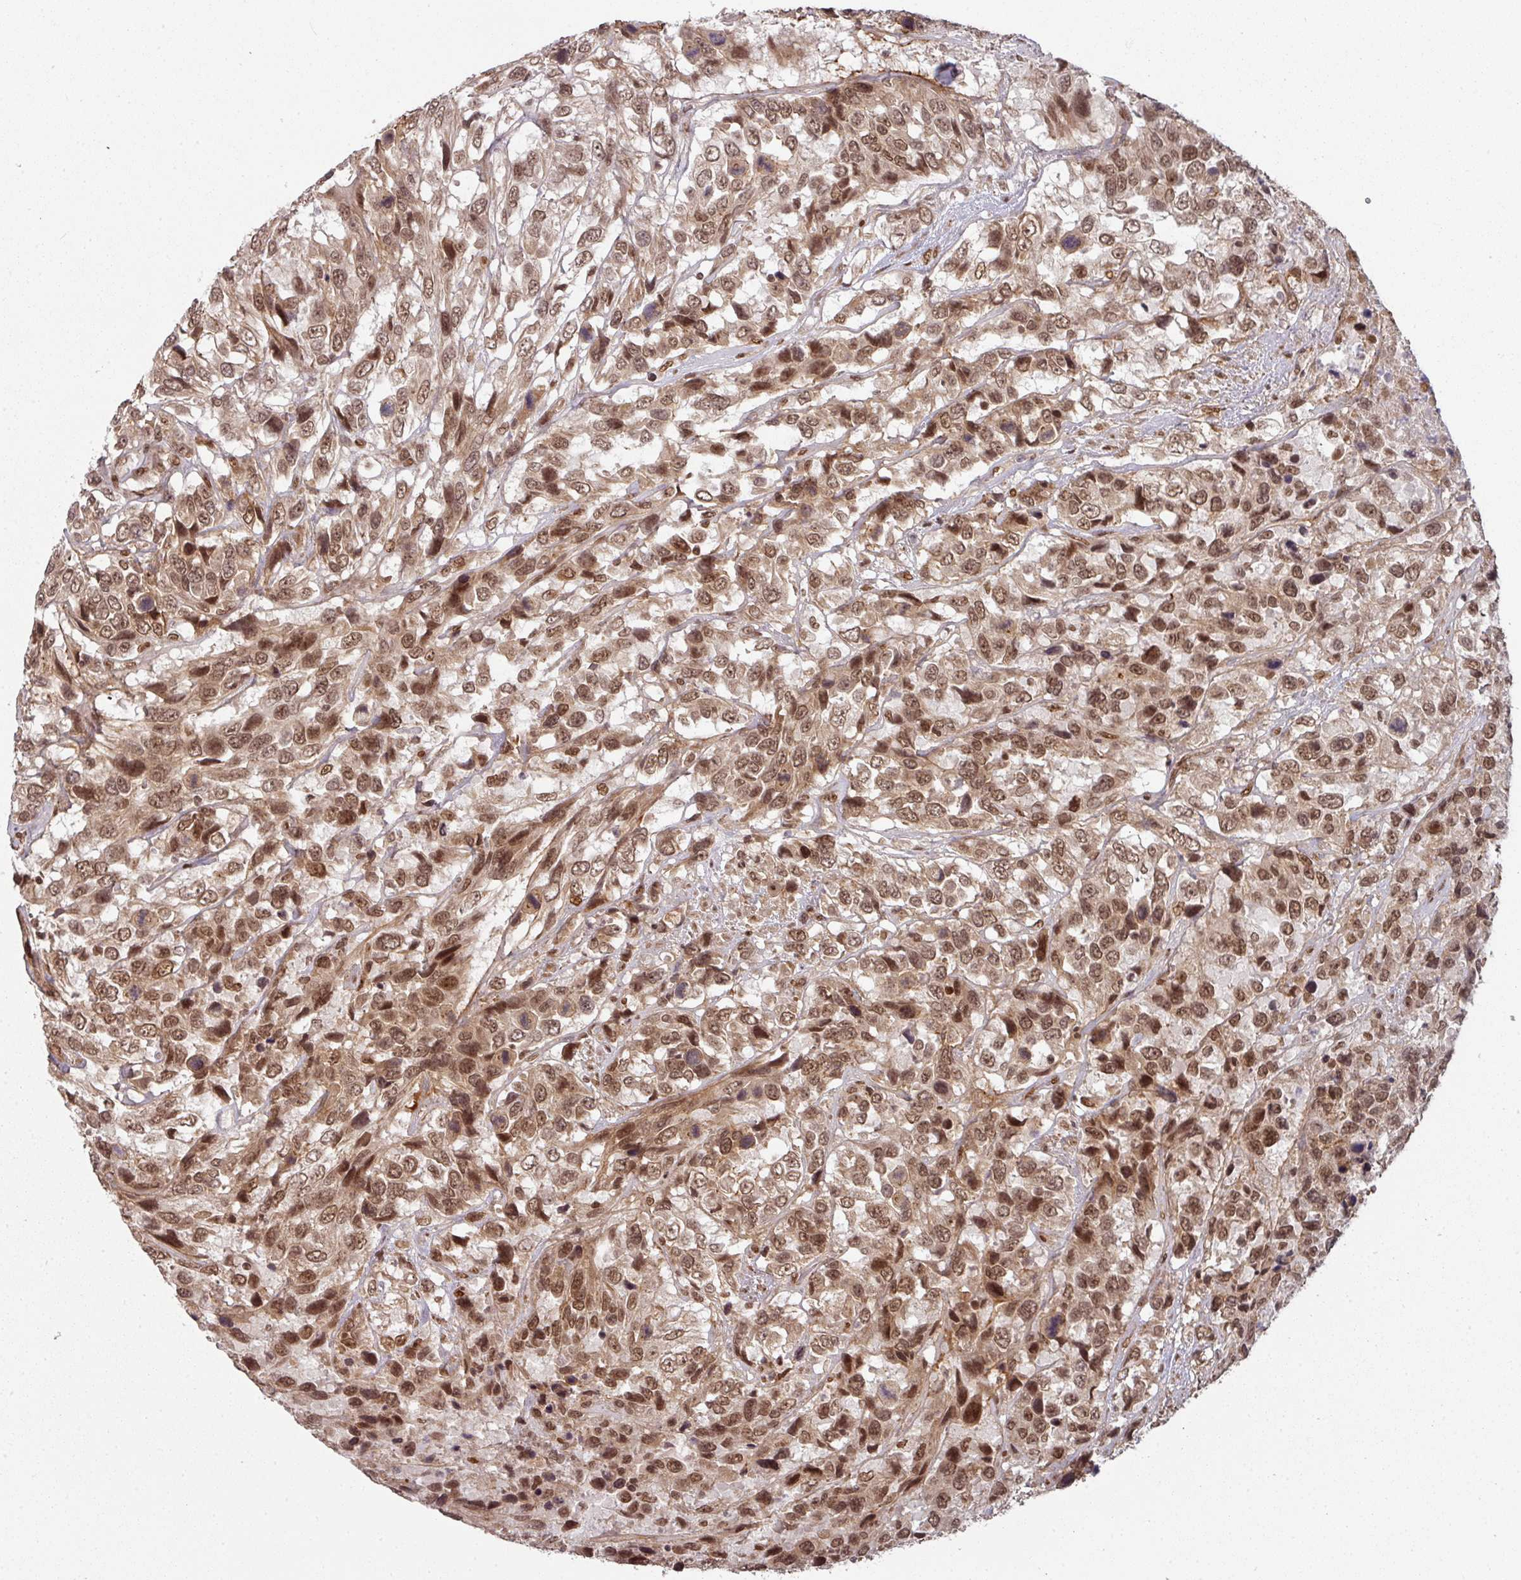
{"staining": {"intensity": "moderate", "quantity": ">75%", "location": "nuclear"}, "tissue": "urothelial cancer", "cell_type": "Tumor cells", "image_type": "cancer", "snomed": [{"axis": "morphology", "description": "Urothelial carcinoma, High grade"}, {"axis": "topography", "description": "Urinary bladder"}], "caption": "A photomicrograph of high-grade urothelial carcinoma stained for a protein shows moderate nuclear brown staining in tumor cells.", "gene": "SIK3", "patient": {"sex": "female", "age": 70}}